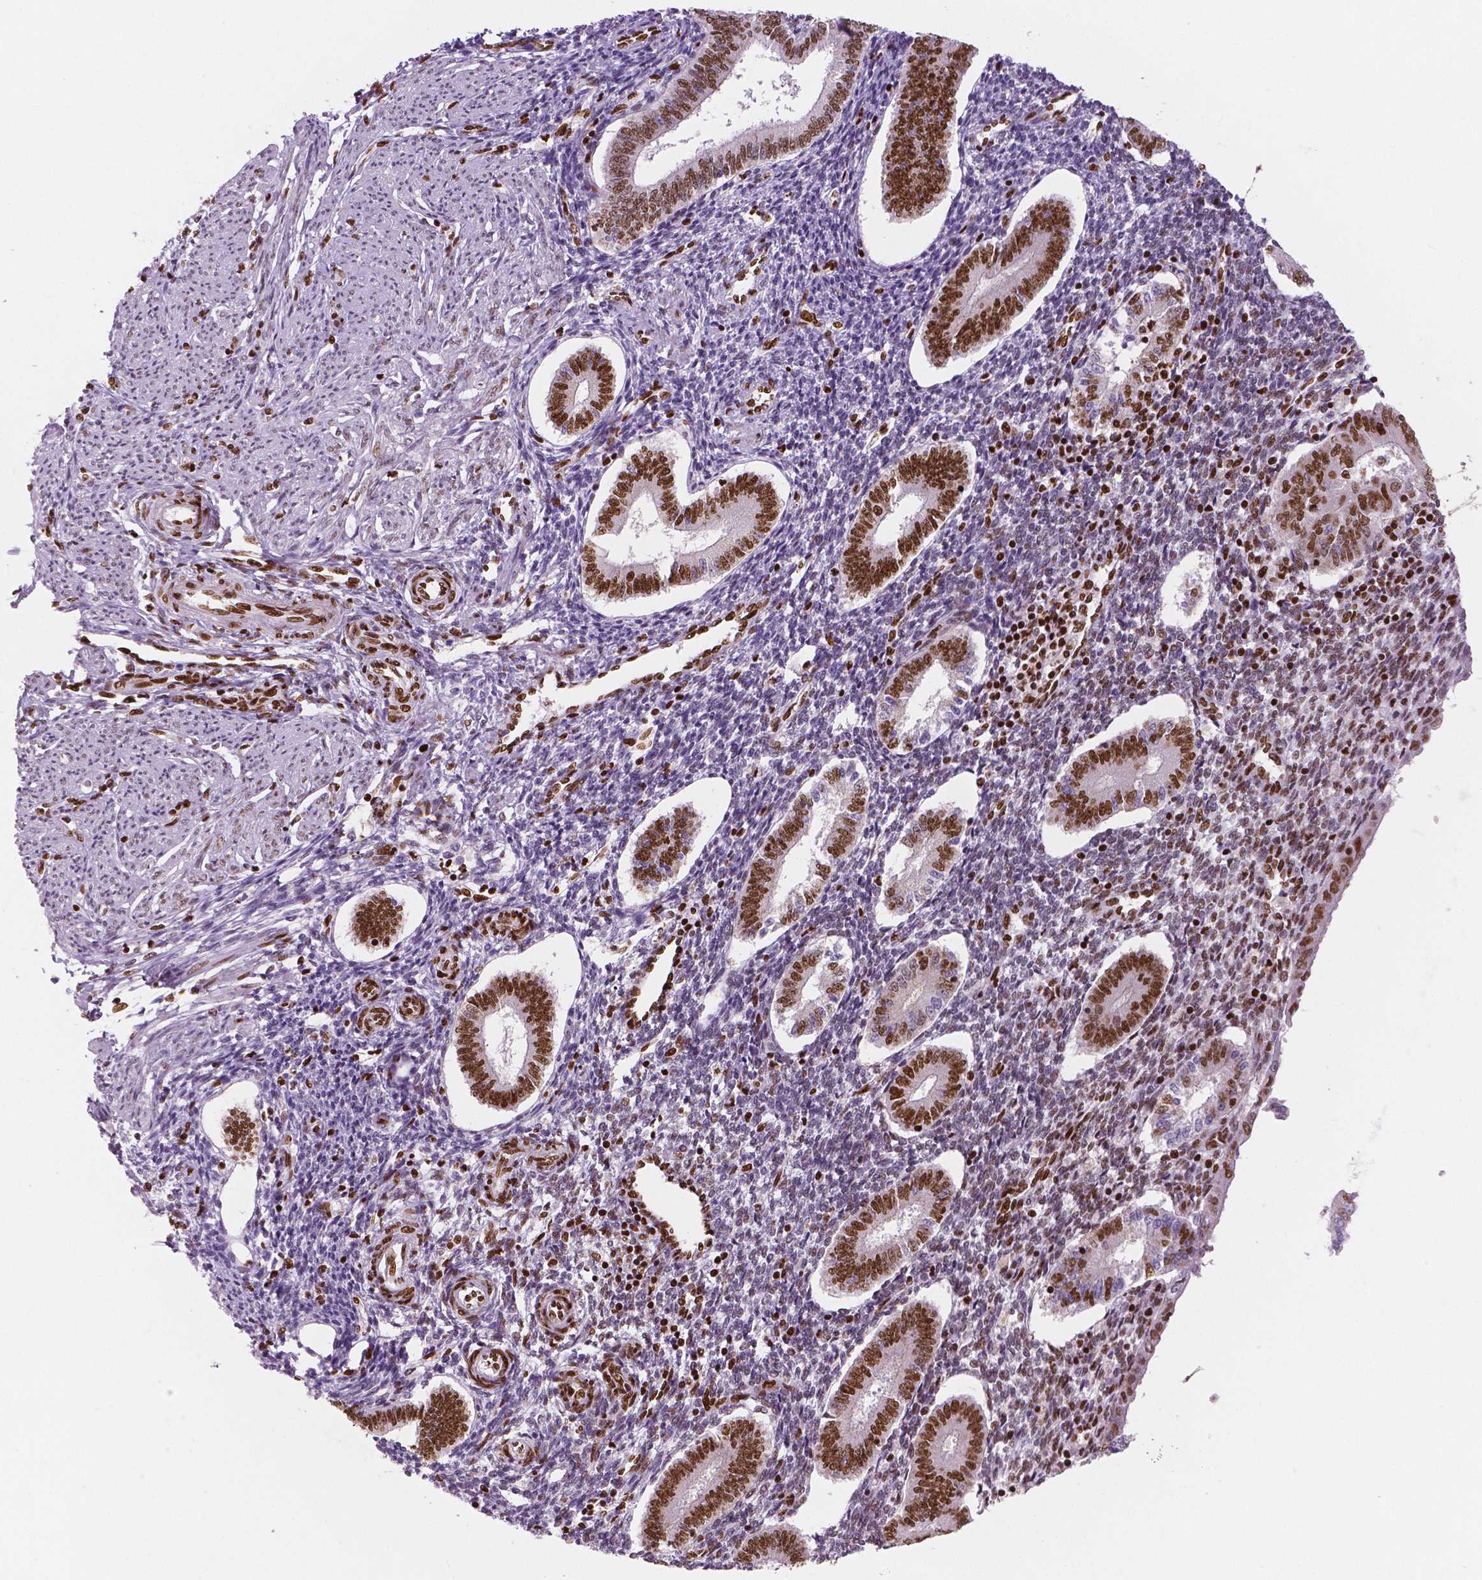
{"staining": {"intensity": "strong", "quantity": "25%-75%", "location": "nuclear"}, "tissue": "endometrium", "cell_type": "Cells in endometrial stroma", "image_type": "normal", "snomed": [{"axis": "morphology", "description": "Normal tissue, NOS"}, {"axis": "topography", "description": "Endometrium"}], "caption": "Brown immunohistochemical staining in normal human endometrium demonstrates strong nuclear staining in approximately 25%-75% of cells in endometrial stroma.", "gene": "BRD4", "patient": {"sex": "female", "age": 40}}